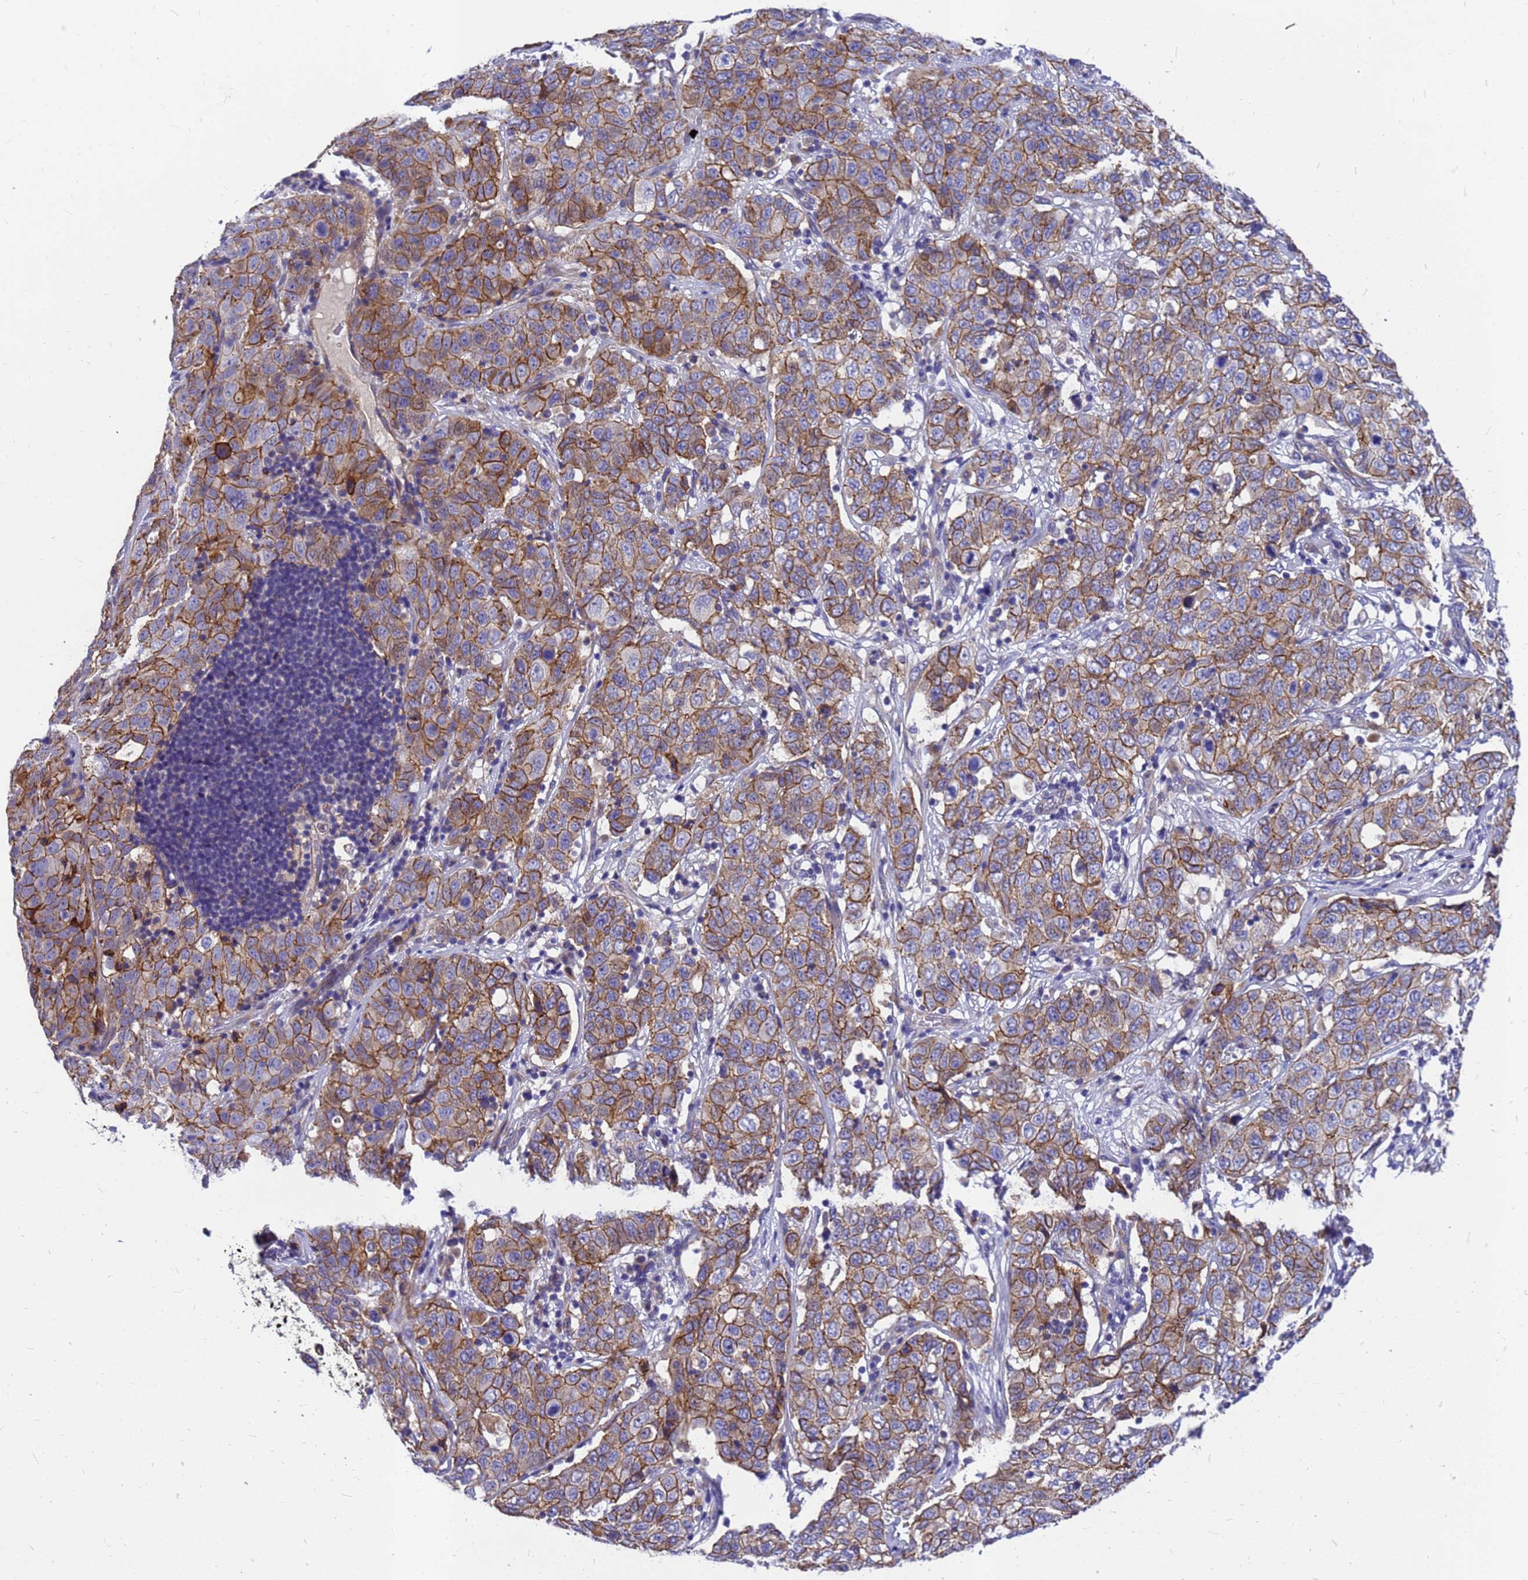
{"staining": {"intensity": "moderate", "quantity": ">75%", "location": "cytoplasmic/membranous"}, "tissue": "stomach cancer", "cell_type": "Tumor cells", "image_type": "cancer", "snomed": [{"axis": "morphology", "description": "Normal tissue, NOS"}, {"axis": "morphology", "description": "Adenocarcinoma, NOS"}, {"axis": "topography", "description": "Lymph node"}, {"axis": "topography", "description": "Stomach"}], "caption": "Moderate cytoplasmic/membranous staining for a protein is appreciated in about >75% of tumor cells of adenocarcinoma (stomach) using immunohistochemistry.", "gene": "FBXW5", "patient": {"sex": "male", "age": 48}}